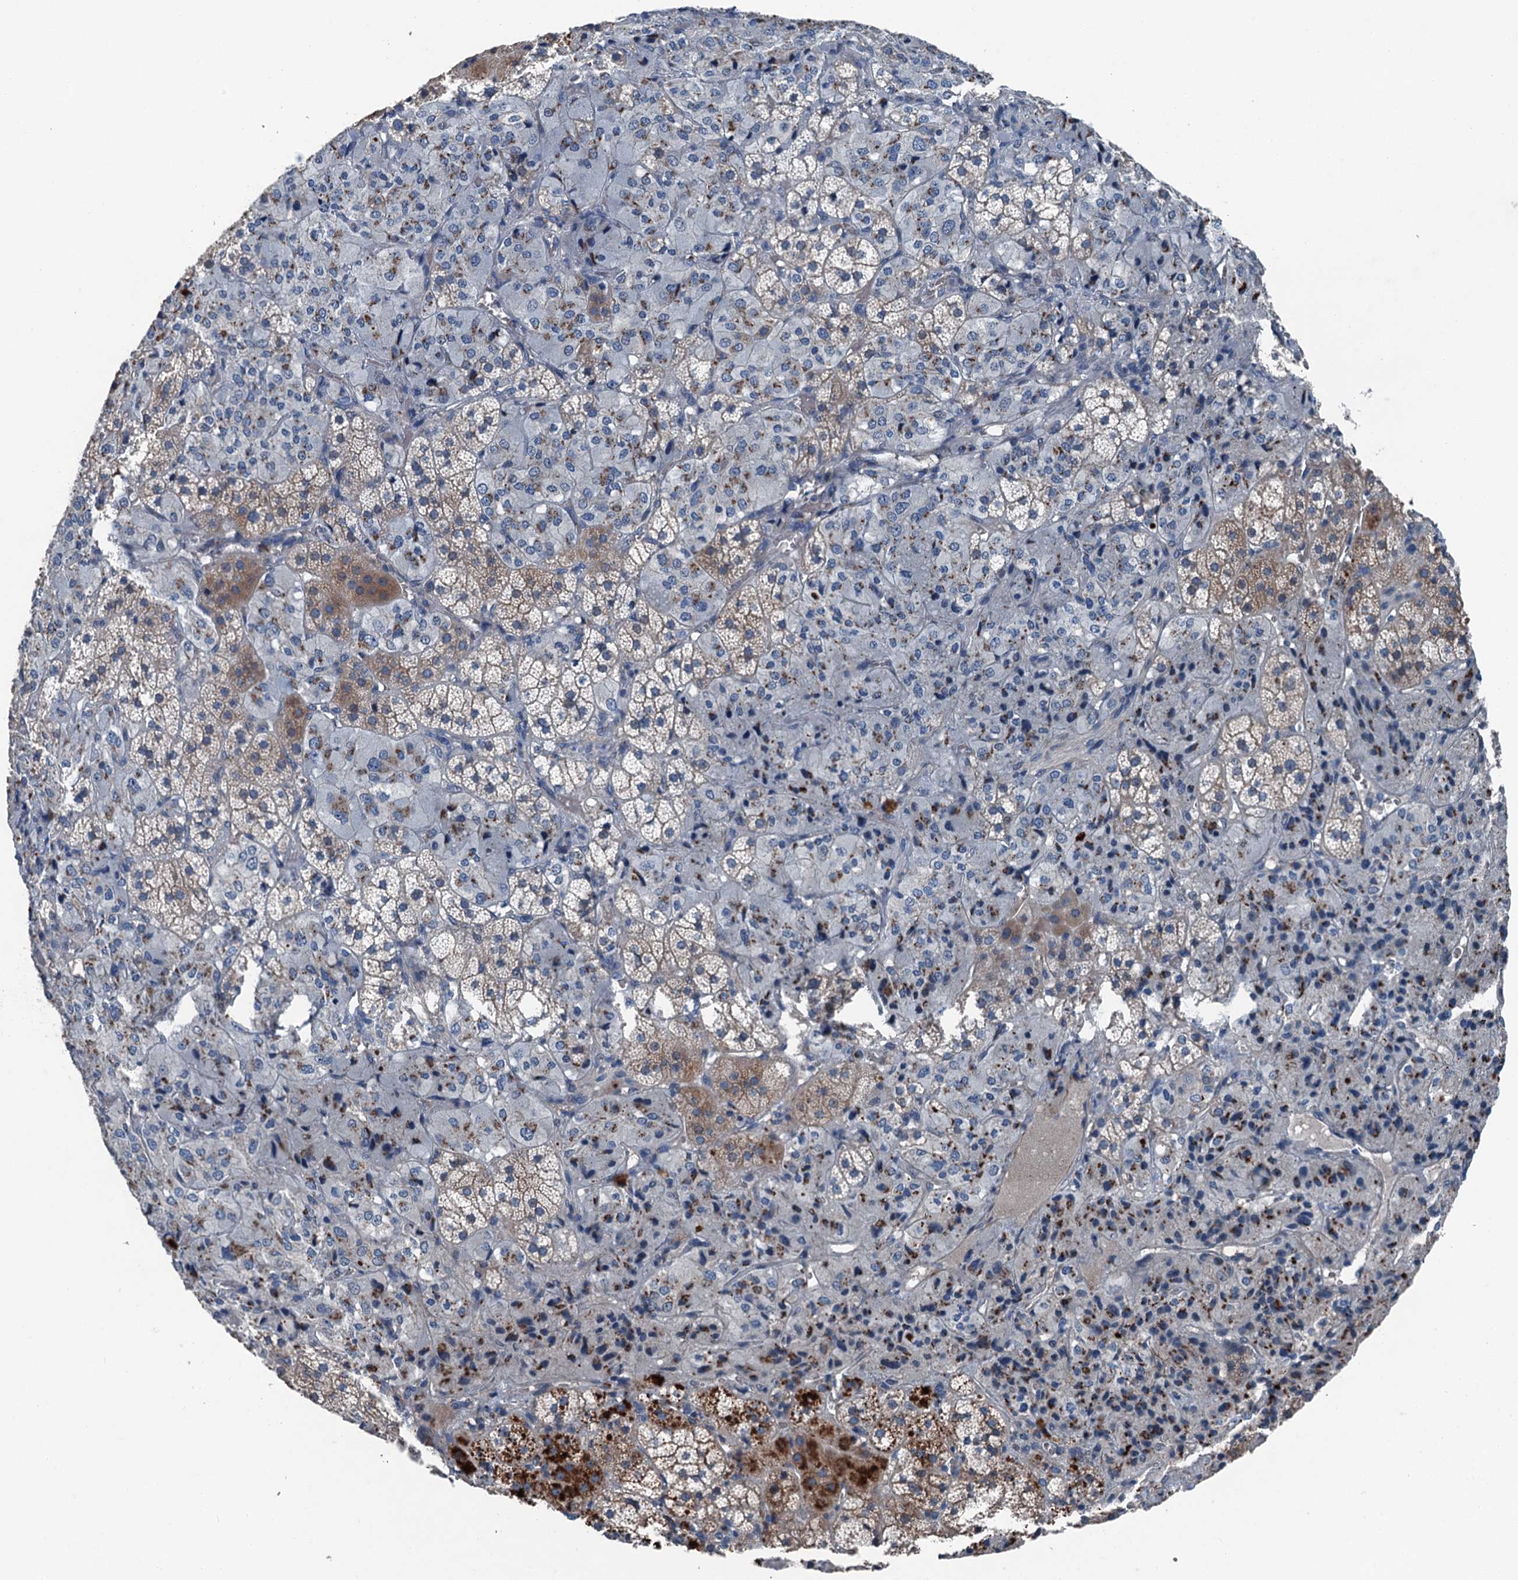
{"staining": {"intensity": "strong", "quantity": "<25%", "location": "cytoplasmic/membranous"}, "tissue": "adrenal gland", "cell_type": "Glandular cells", "image_type": "normal", "snomed": [{"axis": "morphology", "description": "Normal tissue, NOS"}, {"axis": "topography", "description": "Adrenal gland"}], "caption": "Brown immunohistochemical staining in normal adrenal gland shows strong cytoplasmic/membranous staining in approximately <25% of glandular cells.", "gene": "SLC2A10", "patient": {"sex": "female", "age": 44}}